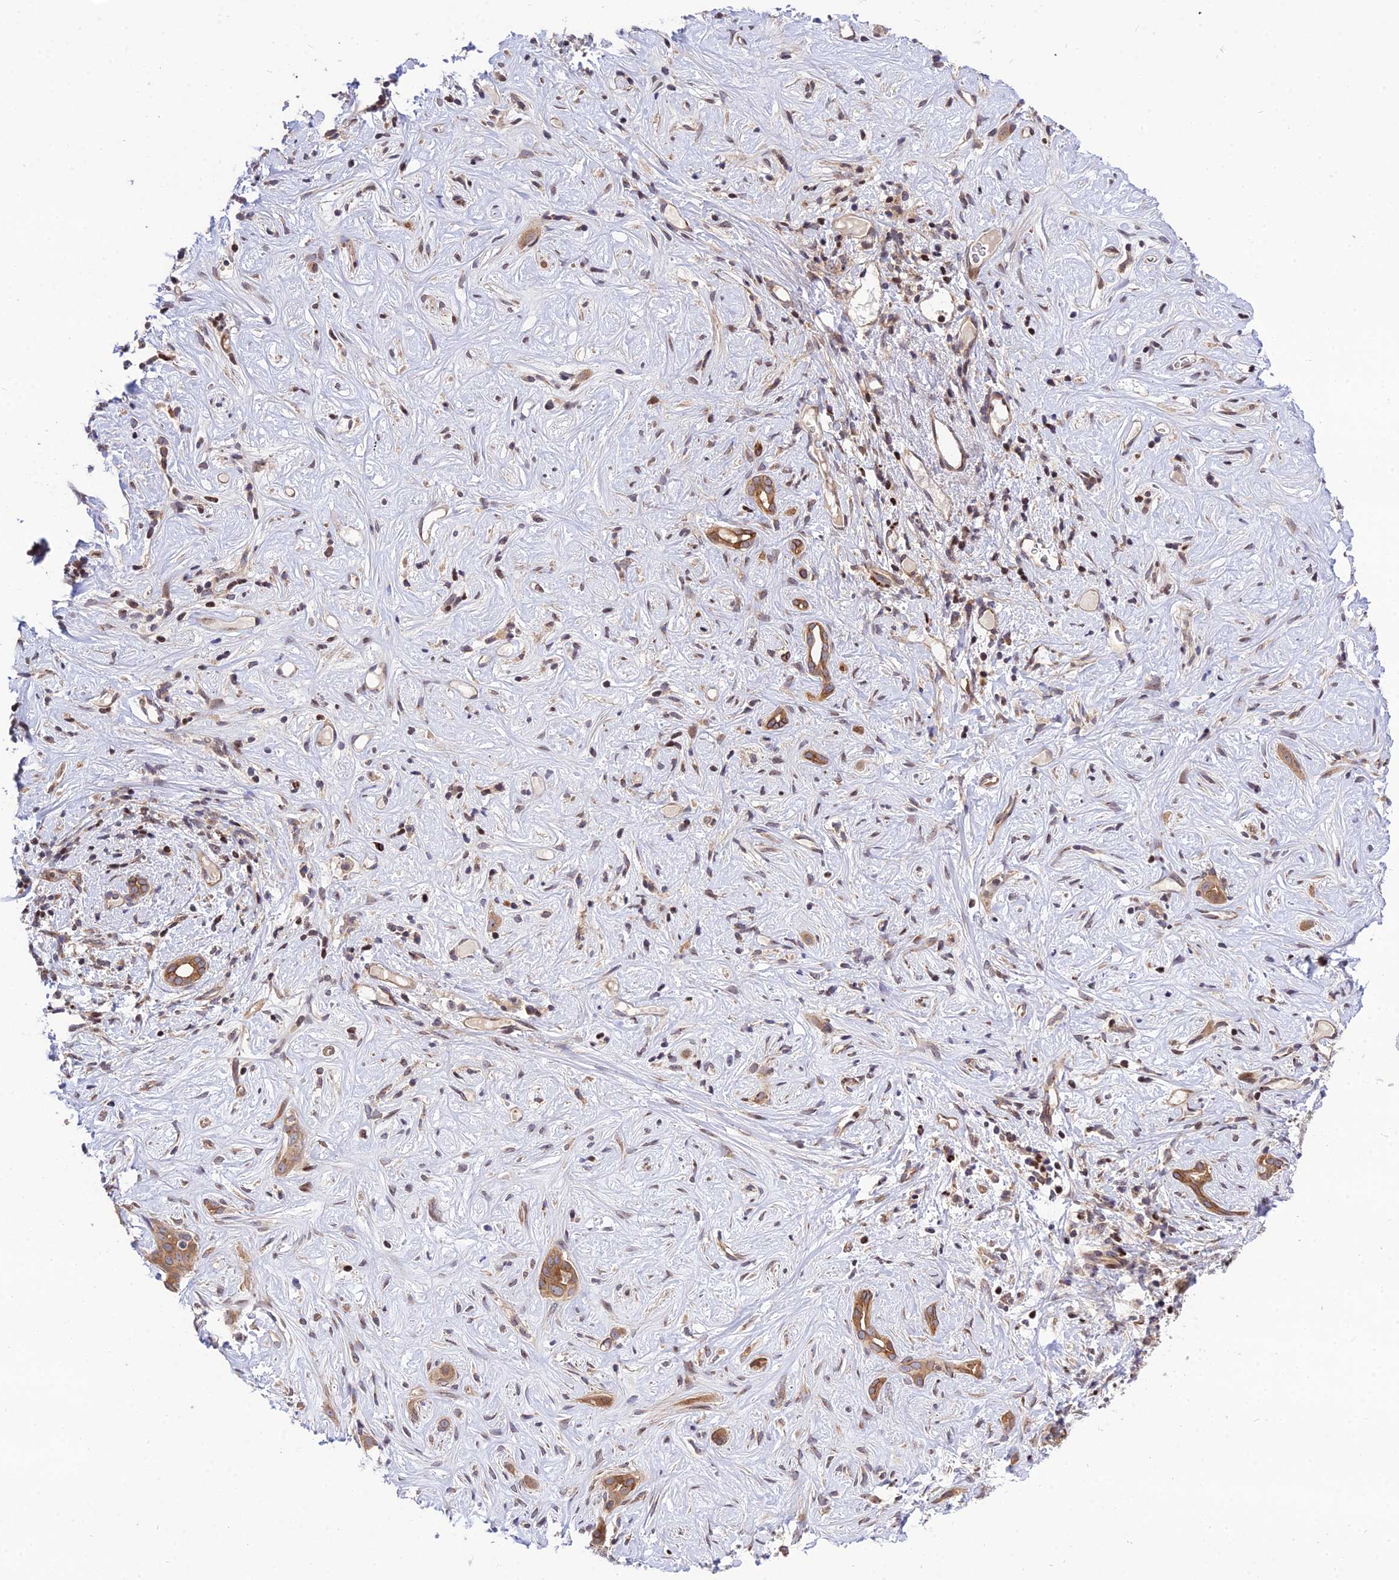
{"staining": {"intensity": "moderate", "quantity": ">75%", "location": "cytoplasmic/membranous"}, "tissue": "liver cancer", "cell_type": "Tumor cells", "image_type": "cancer", "snomed": [{"axis": "morphology", "description": "Cholangiocarcinoma"}, {"axis": "topography", "description": "Liver"}], "caption": "Liver cholangiocarcinoma was stained to show a protein in brown. There is medium levels of moderate cytoplasmic/membranous positivity in about >75% of tumor cells. The staining was performed using DAB (3,3'-diaminobenzidine) to visualize the protein expression in brown, while the nuclei were stained in blue with hematoxylin (Magnification: 20x).", "gene": "SMG6", "patient": {"sex": "male", "age": 67}}